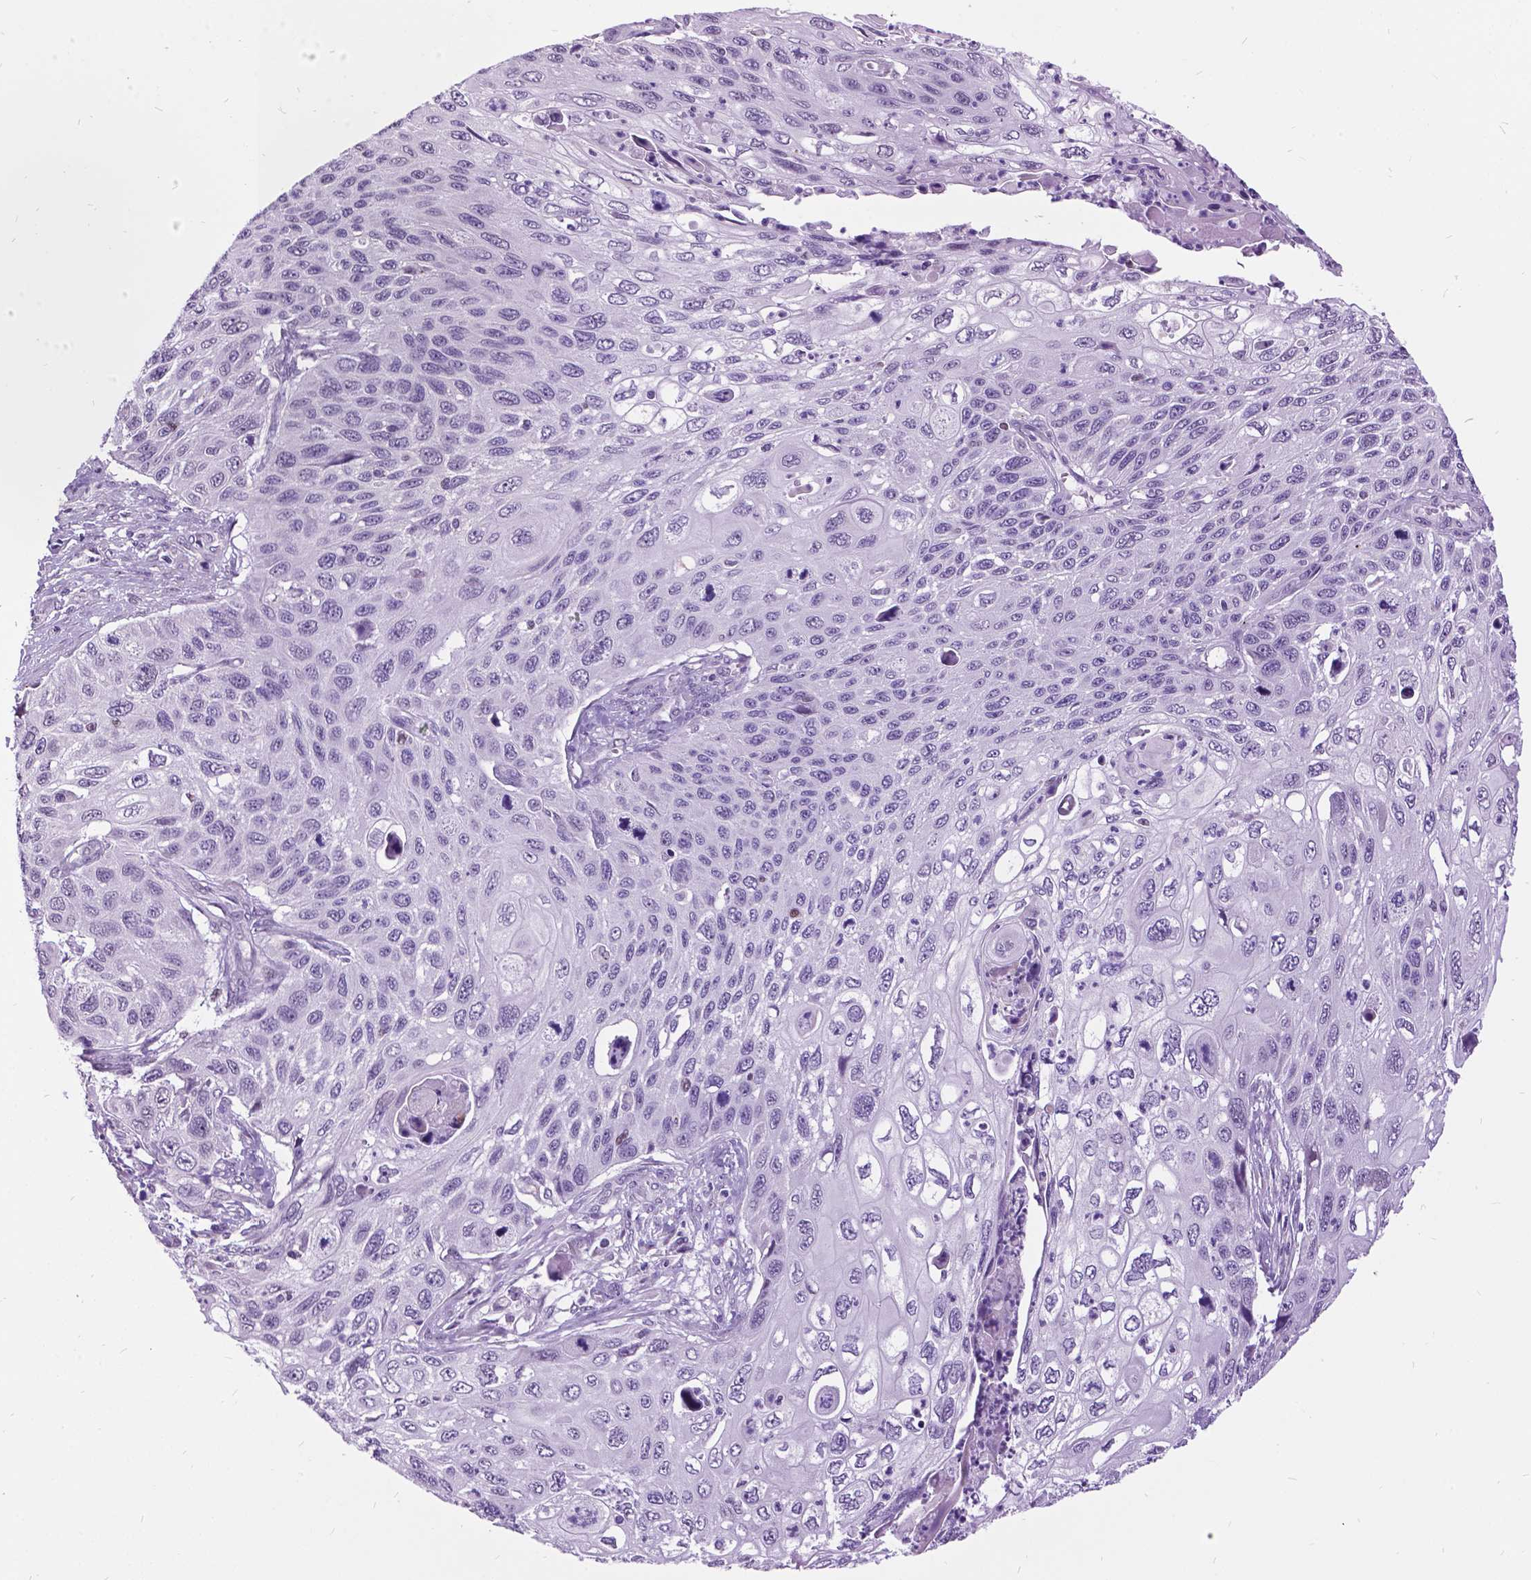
{"staining": {"intensity": "negative", "quantity": "none", "location": "none"}, "tissue": "cervical cancer", "cell_type": "Tumor cells", "image_type": "cancer", "snomed": [{"axis": "morphology", "description": "Squamous cell carcinoma, NOS"}, {"axis": "topography", "description": "Cervix"}], "caption": "A high-resolution image shows IHC staining of squamous cell carcinoma (cervical), which shows no significant positivity in tumor cells.", "gene": "DPF3", "patient": {"sex": "female", "age": 70}}